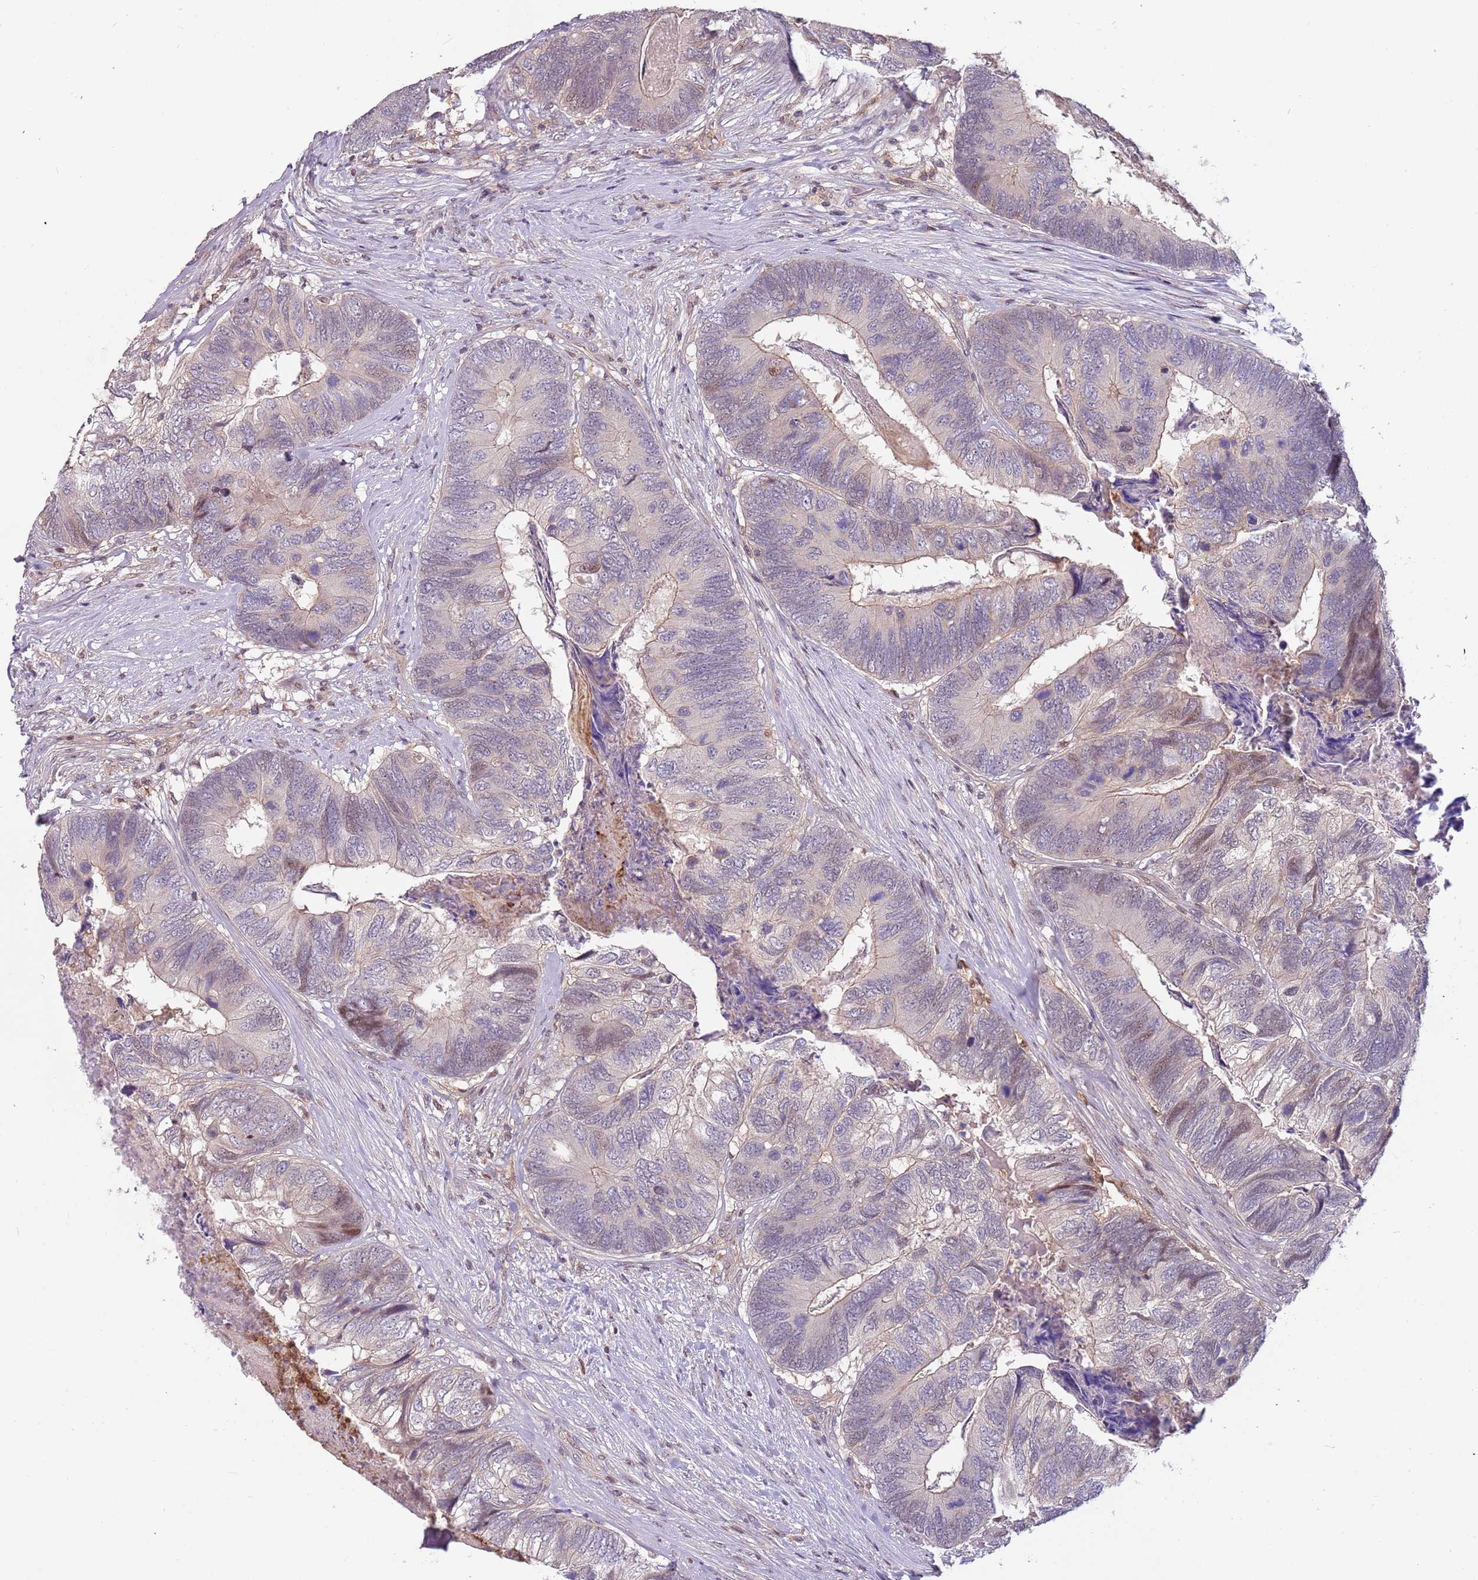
{"staining": {"intensity": "weak", "quantity": "<25%", "location": "nuclear"}, "tissue": "colorectal cancer", "cell_type": "Tumor cells", "image_type": "cancer", "snomed": [{"axis": "morphology", "description": "Adenocarcinoma, NOS"}, {"axis": "topography", "description": "Colon"}], "caption": "An IHC histopathology image of colorectal cancer is shown. There is no staining in tumor cells of colorectal cancer.", "gene": "GSTO2", "patient": {"sex": "female", "age": 67}}